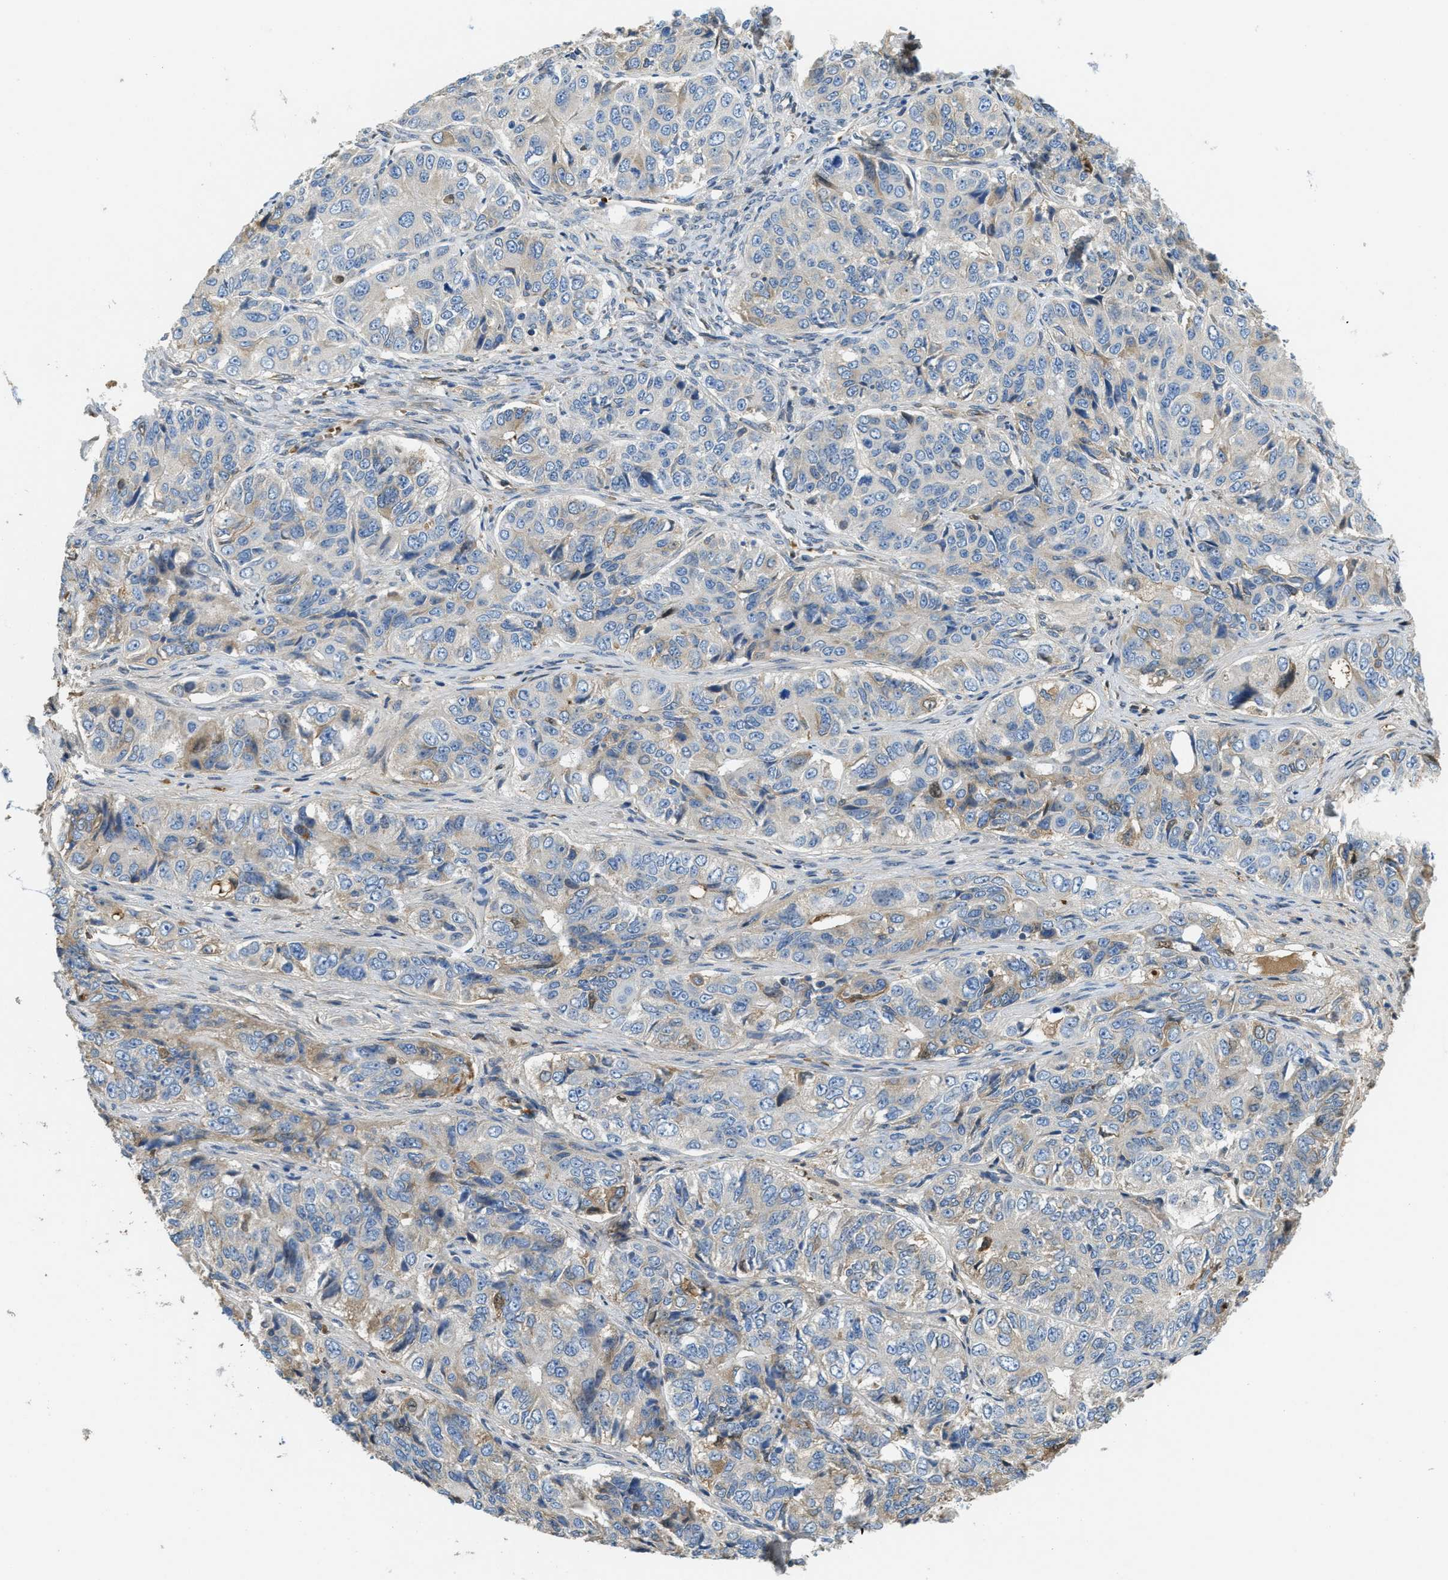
{"staining": {"intensity": "weak", "quantity": "<25%", "location": "cytoplasmic/membranous"}, "tissue": "ovarian cancer", "cell_type": "Tumor cells", "image_type": "cancer", "snomed": [{"axis": "morphology", "description": "Carcinoma, endometroid"}, {"axis": "topography", "description": "Ovary"}], "caption": "The image shows no significant expression in tumor cells of endometroid carcinoma (ovarian). Nuclei are stained in blue.", "gene": "MPDU1", "patient": {"sex": "female", "age": 51}}